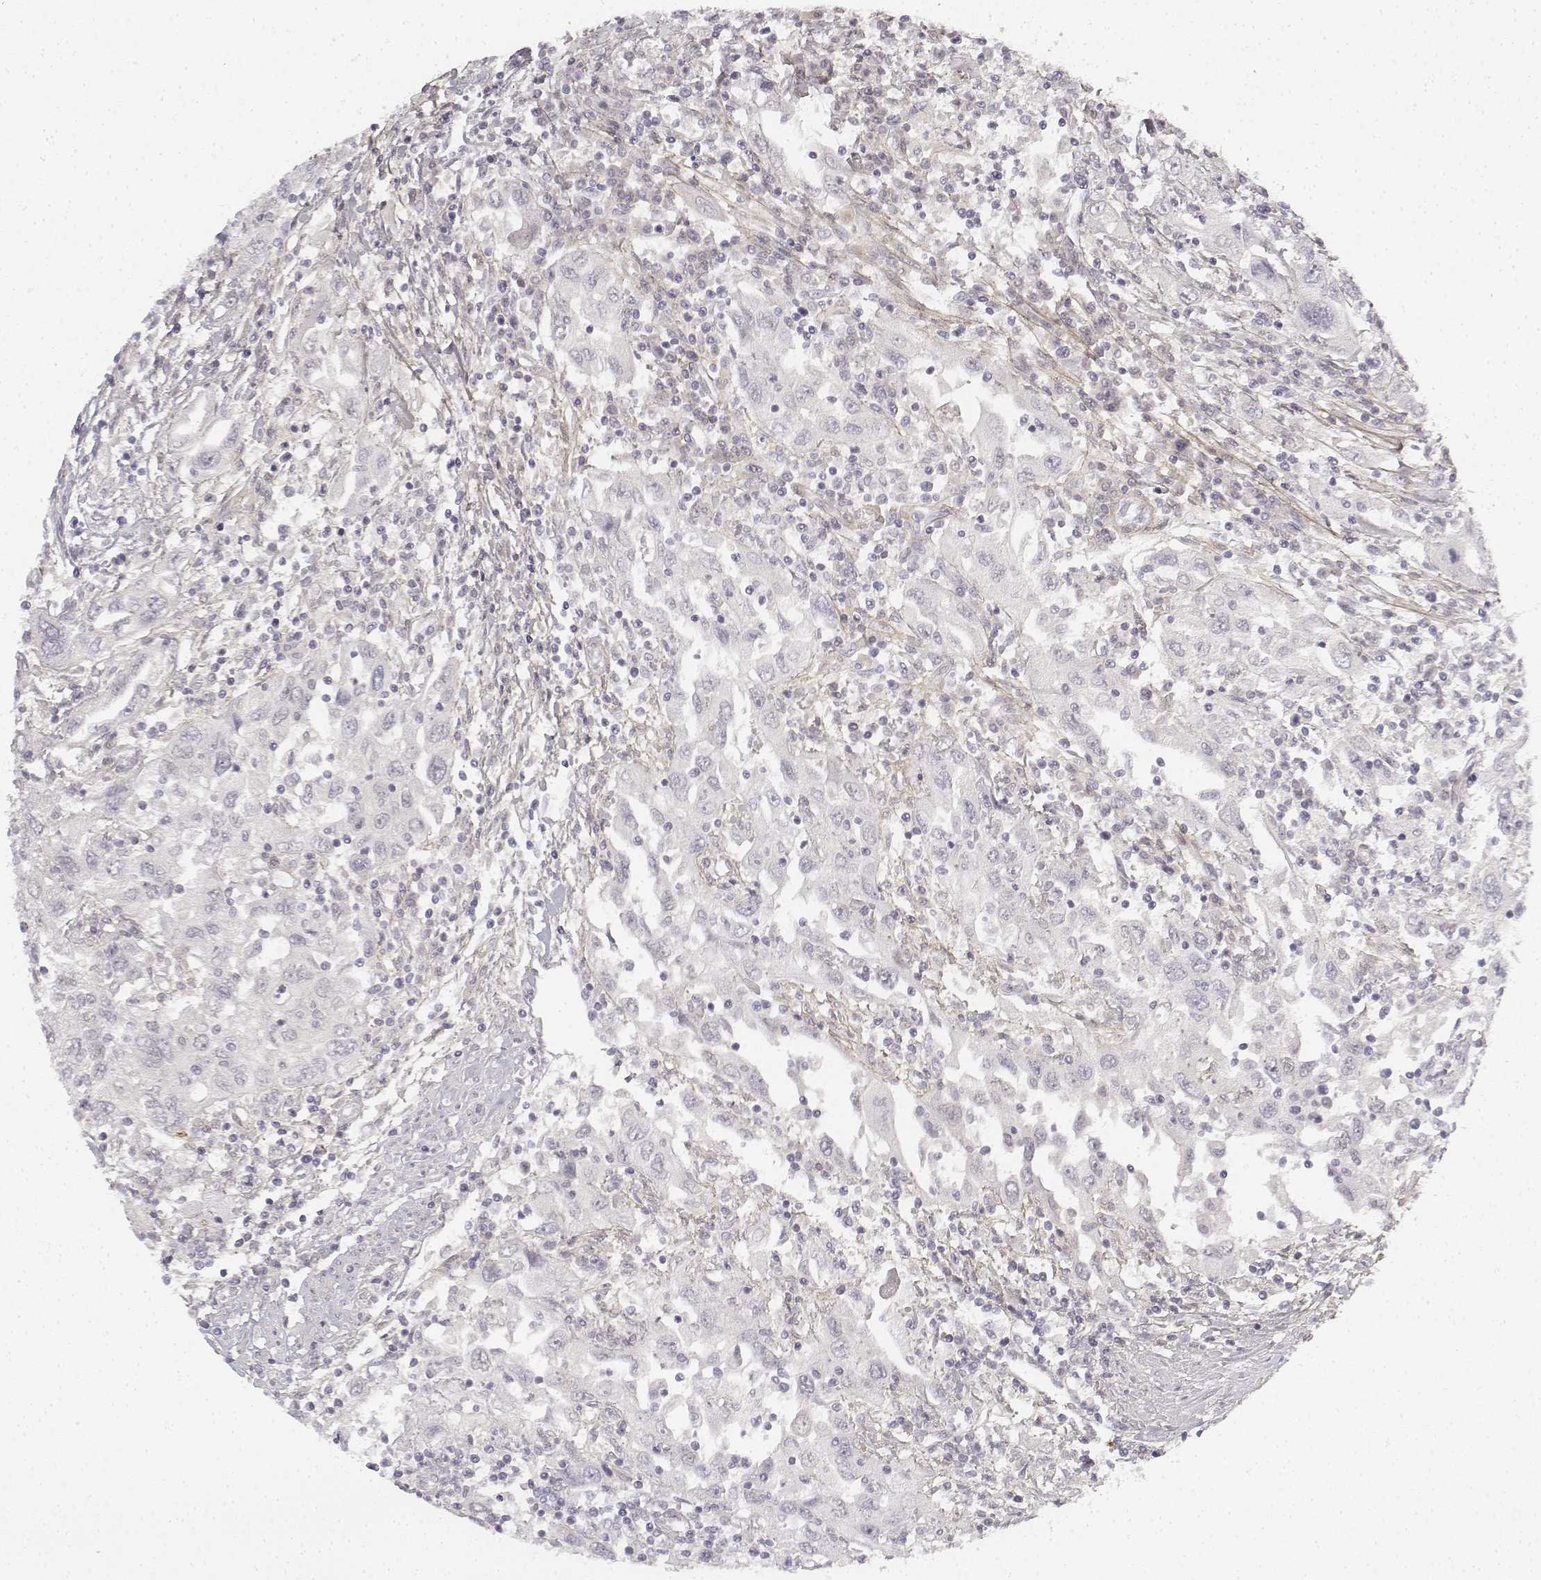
{"staining": {"intensity": "negative", "quantity": "none", "location": "none"}, "tissue": "urothelial cancer", "cell_type": "Tumor cells", "image_type": "cancer", "snomed": [{"axis": "morphology", "description": "Urothelial carcinoma, High grade"}, {"axis": "topography", "description": "Urinary bladder"}], "caption": "High magnification brightfield microscopy of urothelial cancer stained with DAB (brown) and counterstained with hematoxylin (blue): tumor cells show no significant staining. (DAB IHC, high magnification).", "gene": "KRT84", "patient": {"sex": "male", "age": 76}}